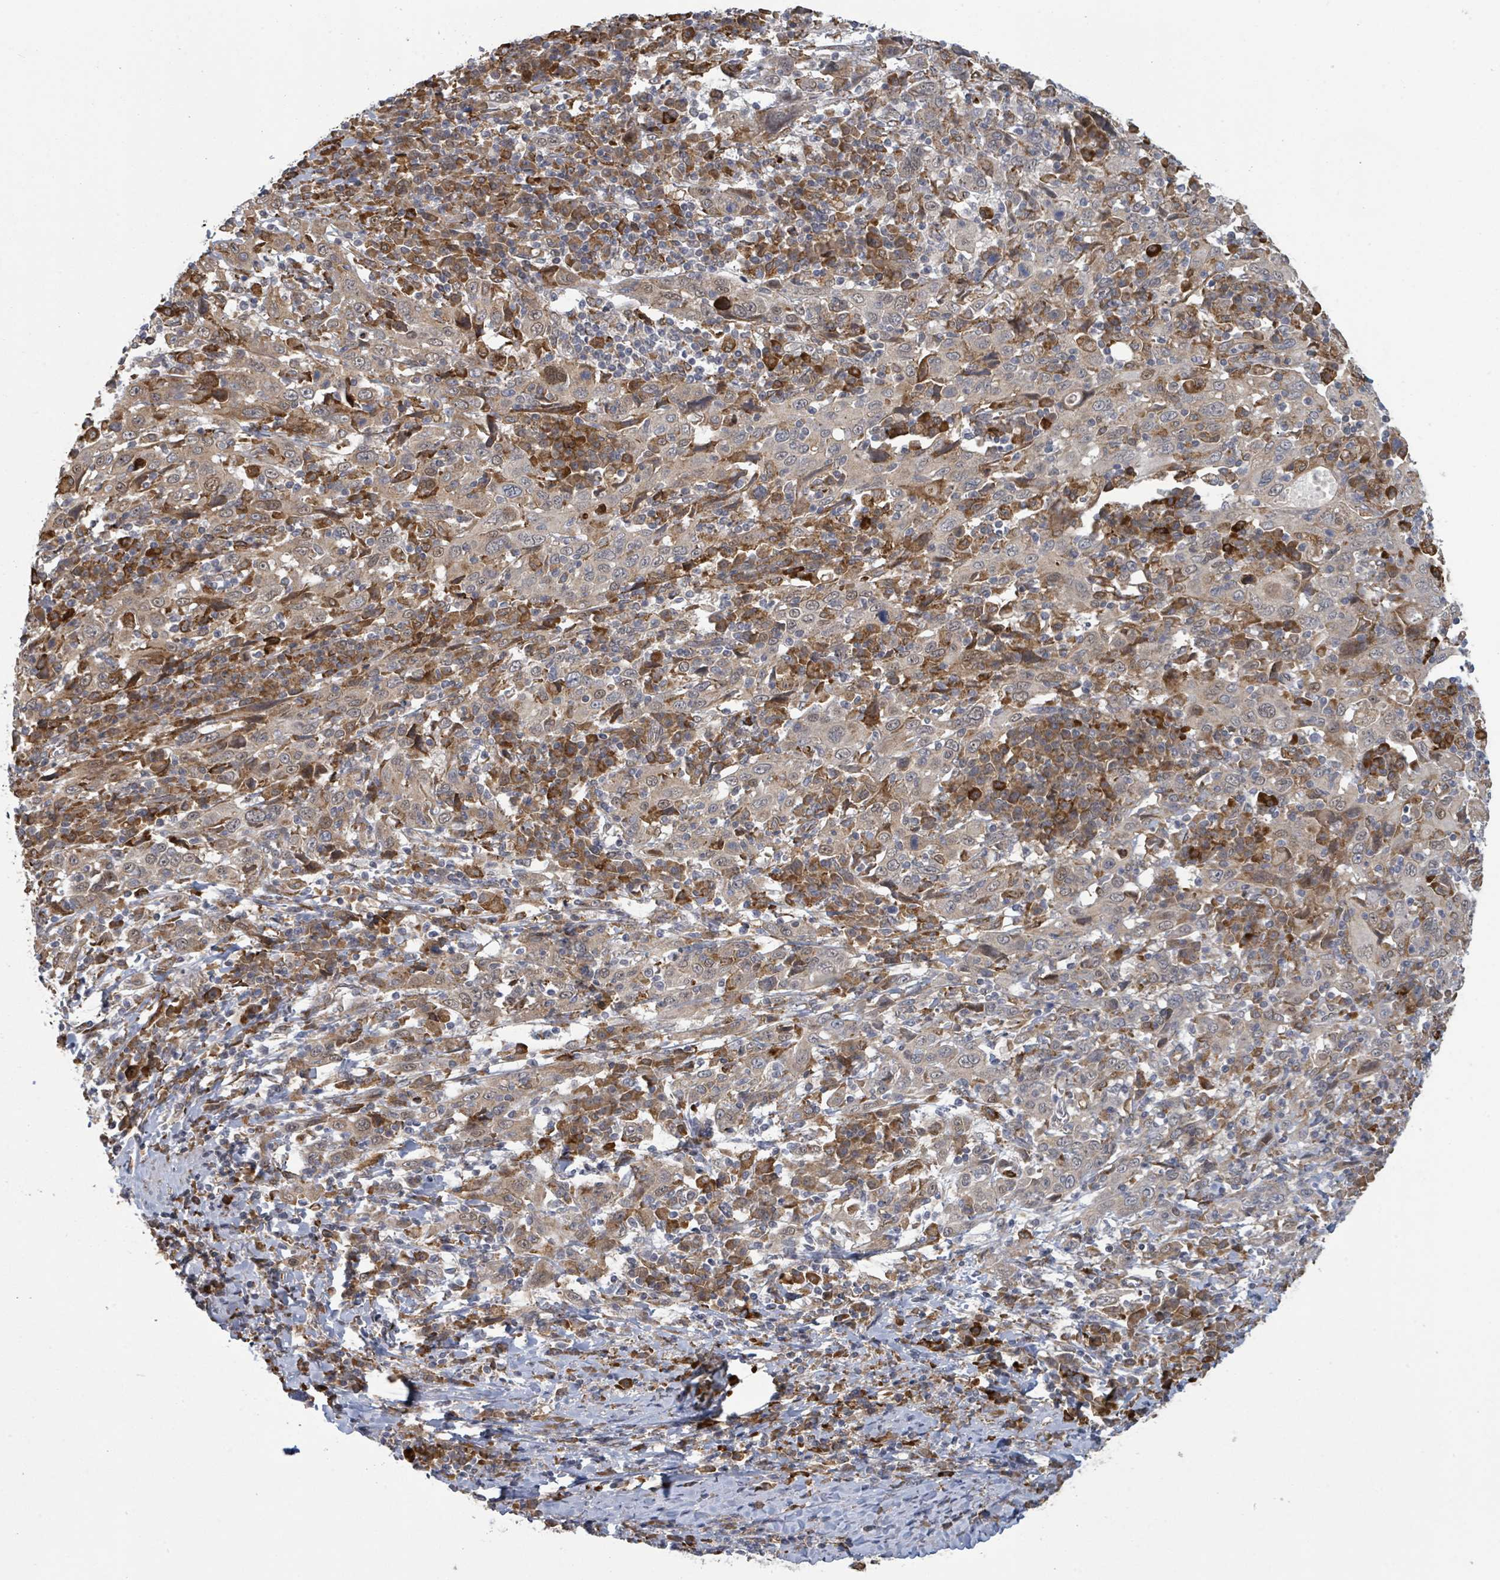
{"staining": {"intensity": "weak", "quantity": "25%-75%", "location": "cytoplasmic/membranous,nuclear"}, "tissue": "cervical cancer", "cell_type": "Tumor cells", "image_type": "cancer", "snomed": [{"axis": "morphology", "description": "Squamous cell carcinoma, NOS"}, {"axis": "topography", "description": "Cervix"}], "caption": "Weak cytoplasmic/membranous and nuclear protein expression is identified in about 25%-75% of tumor cells in cervical cancer (squamous cell carcinoma). (brown staining indicates protein expression, while blue staining denotes nuclei).", "gene": "SHROOM2", "patient": {"sex": "female", "age": 46}}